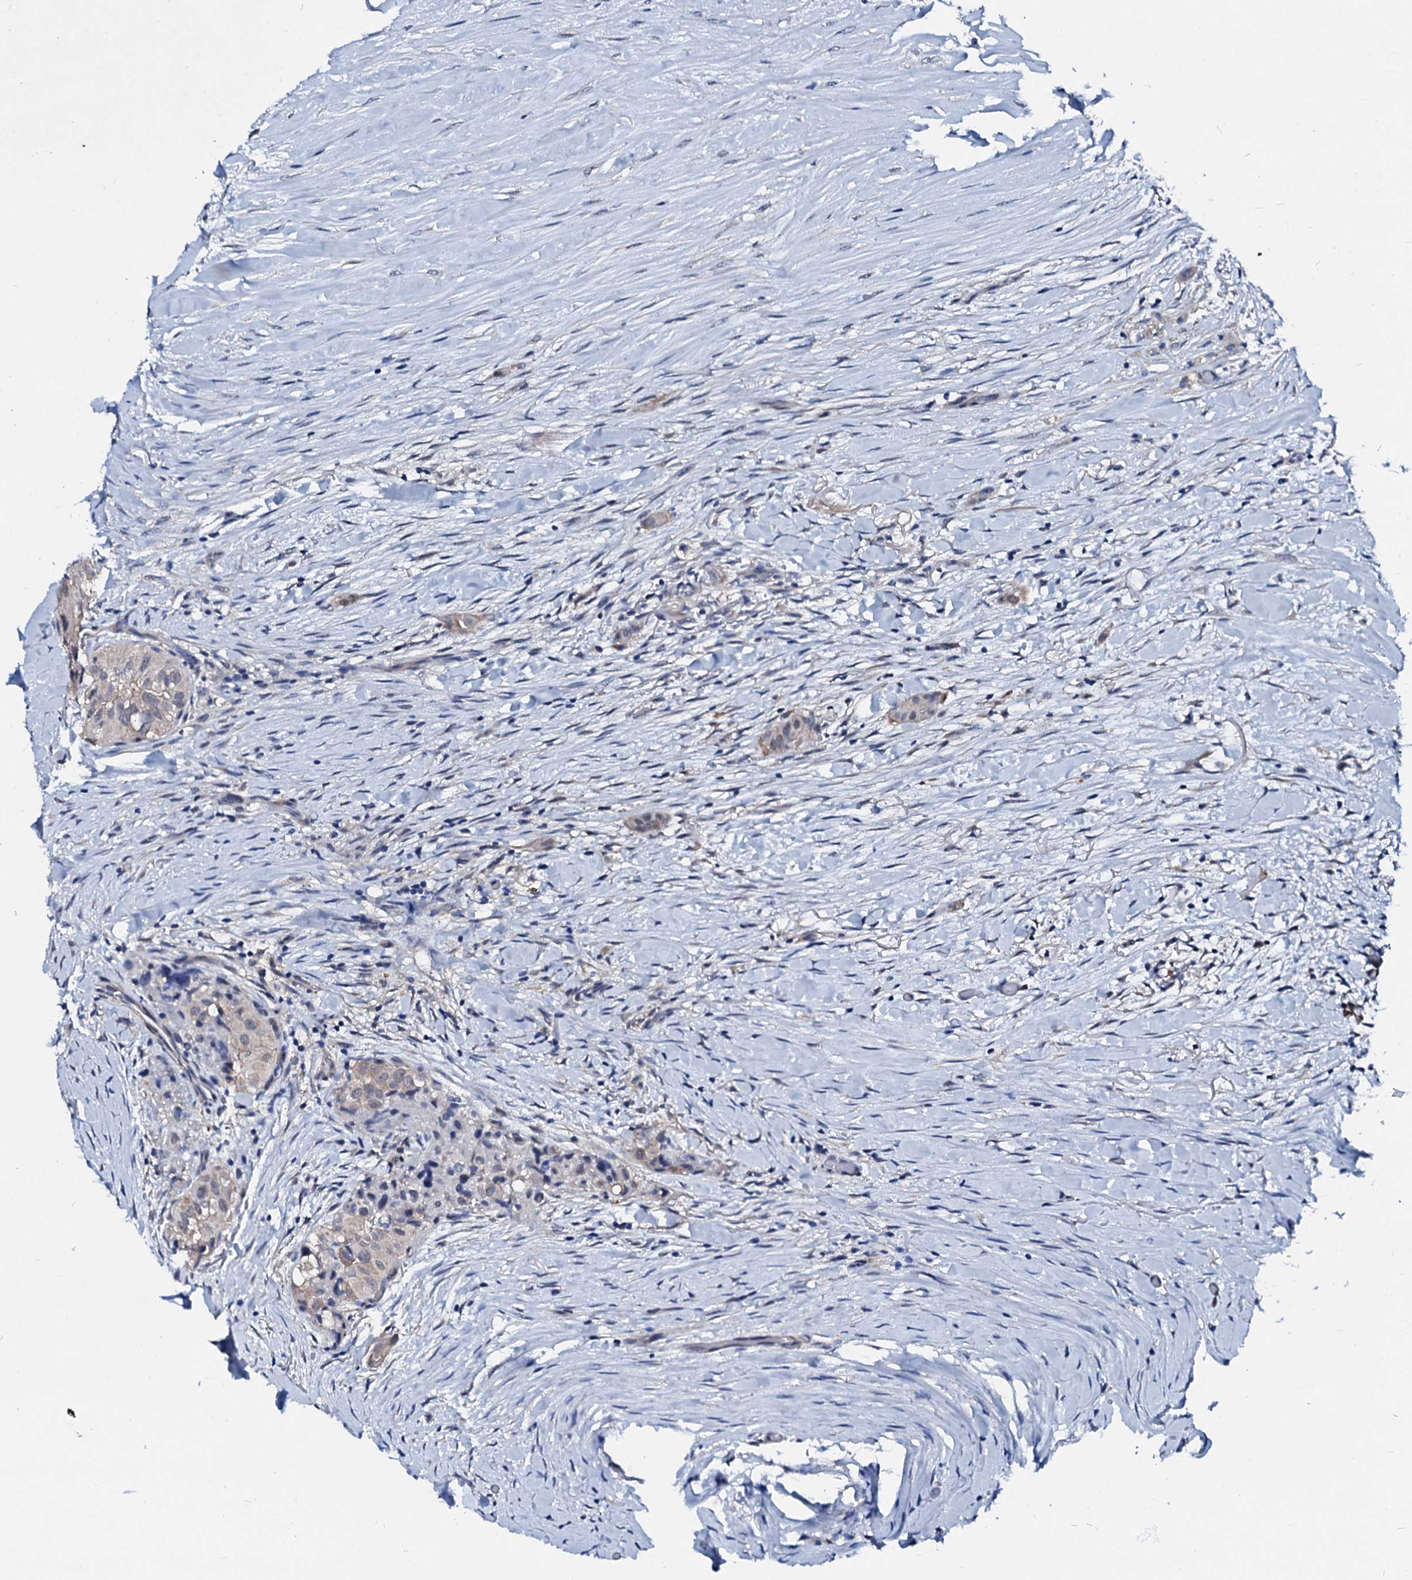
{"staining": {"intensity": "negative", "quantity": "none", "location": "none"}, "tissue": "thyroid cancer", "cell_type": "Tumor cells", "image_type": "cancer", "snomed": [{"axis": "morphology", "description": "Papillary adenocarcinoma, NOS"}, {"axis": "topography", "description": "Thyroid gland"}], "caption": "This is an immunohistochemistry (IHC) histopathology image of papillary adenocarcinoma (thyroid). There is no staining in tumor cells.", "gene": "CSN2", "patient": {"sex": "female", "age": 59}}